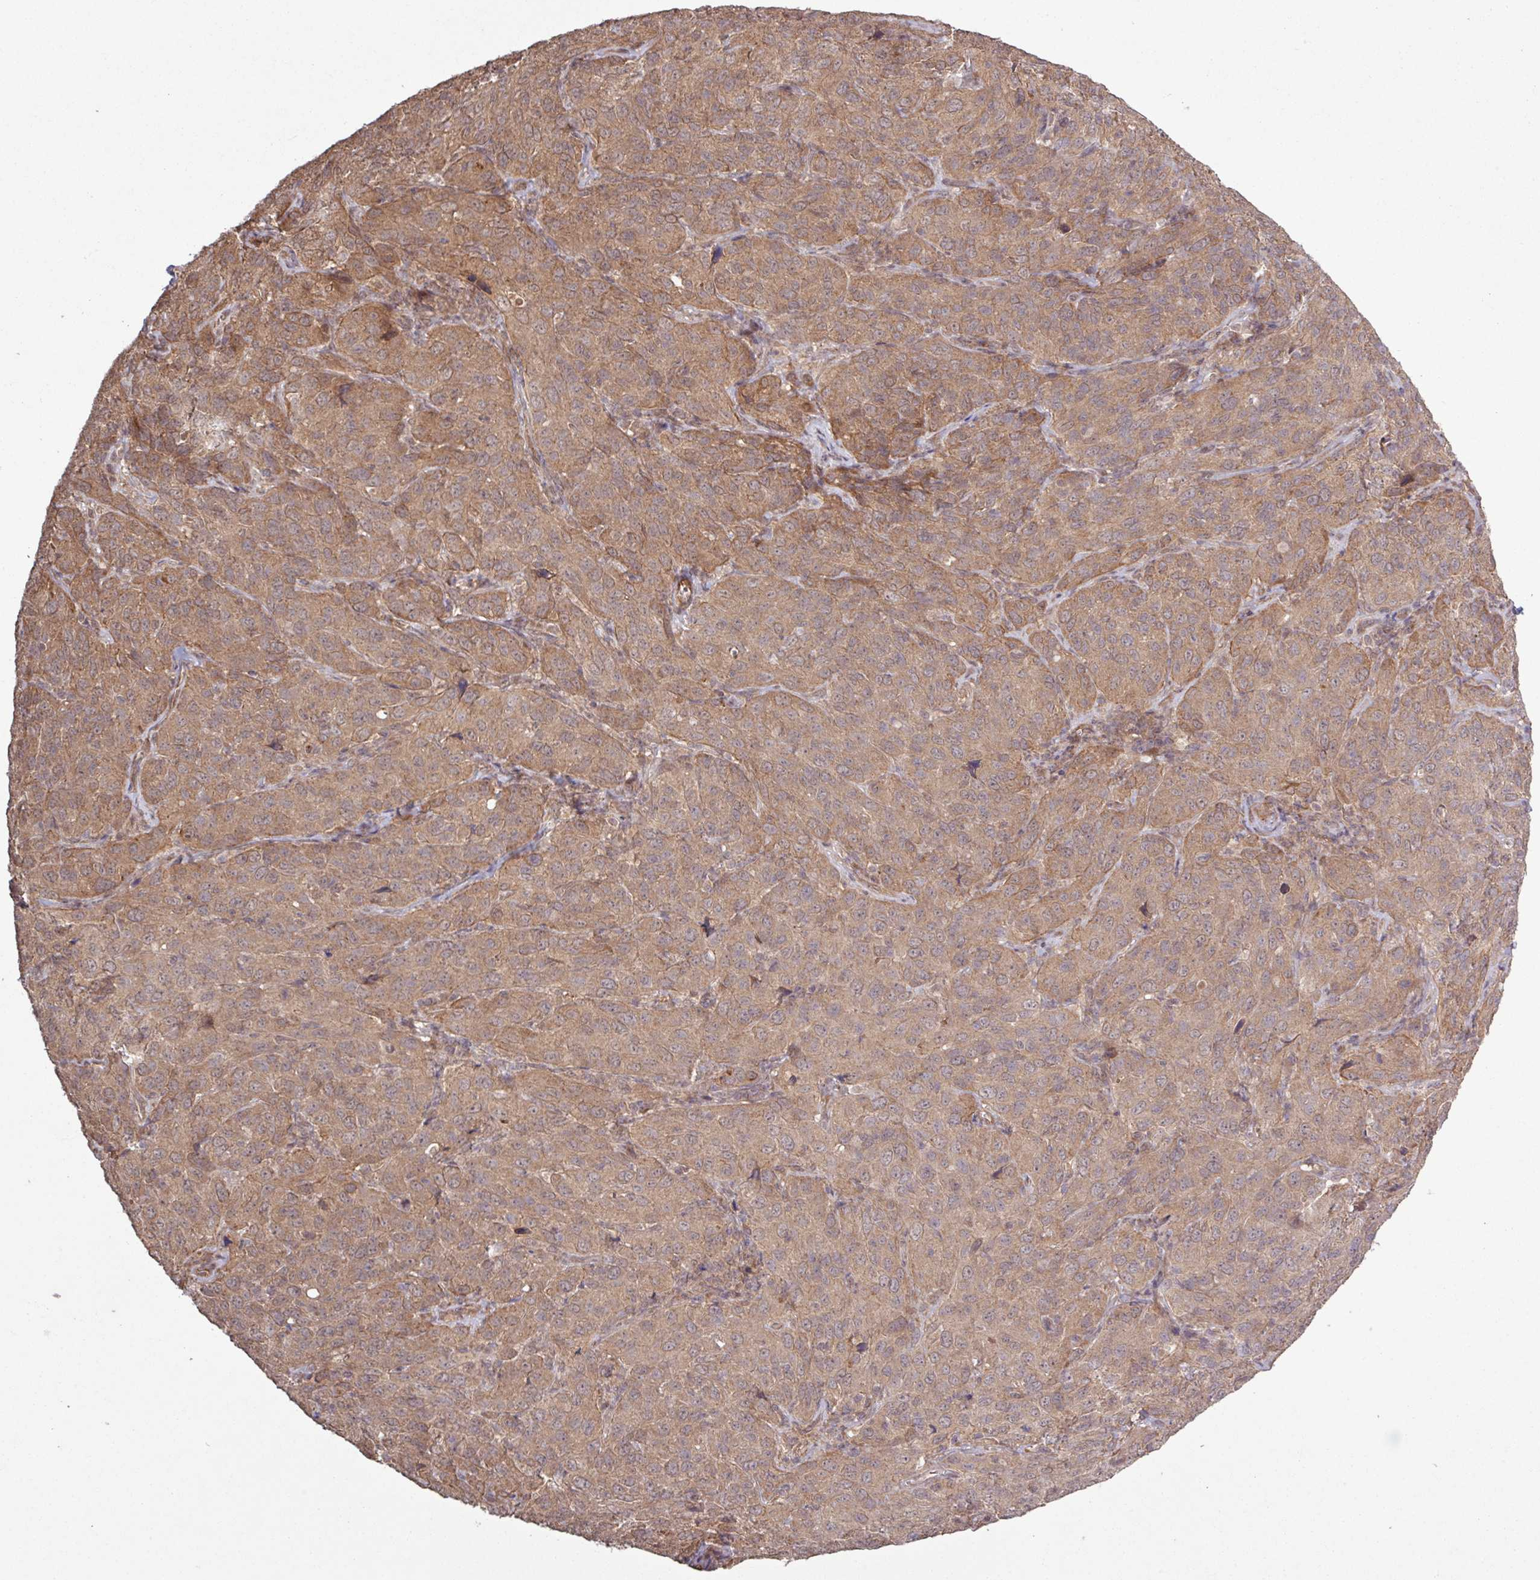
{"staining": {"intensity": "moderate", "quantity": ">75%", "location": "cytoplasmic/membranous"}, "tissue": "cervical cancer", "cell_type": "Tumor cells", "image_type": "cancer", "snomed": [{"axis": "morphology", "description": "Normal tissue, NOS"}, {"axis": "morphology", "description": "Squamous cell carcinoma, NOS"}, {"axis": "topography", "description": "Cervix"}], "caption": "Moderate cytoplasmic/membranous staining is identified in about >75% of tumor cells in cervical cancer (squamous cell carcinoma).", "gene": "TRABD2A", "patient": {"sex": "female", "age": 51}}